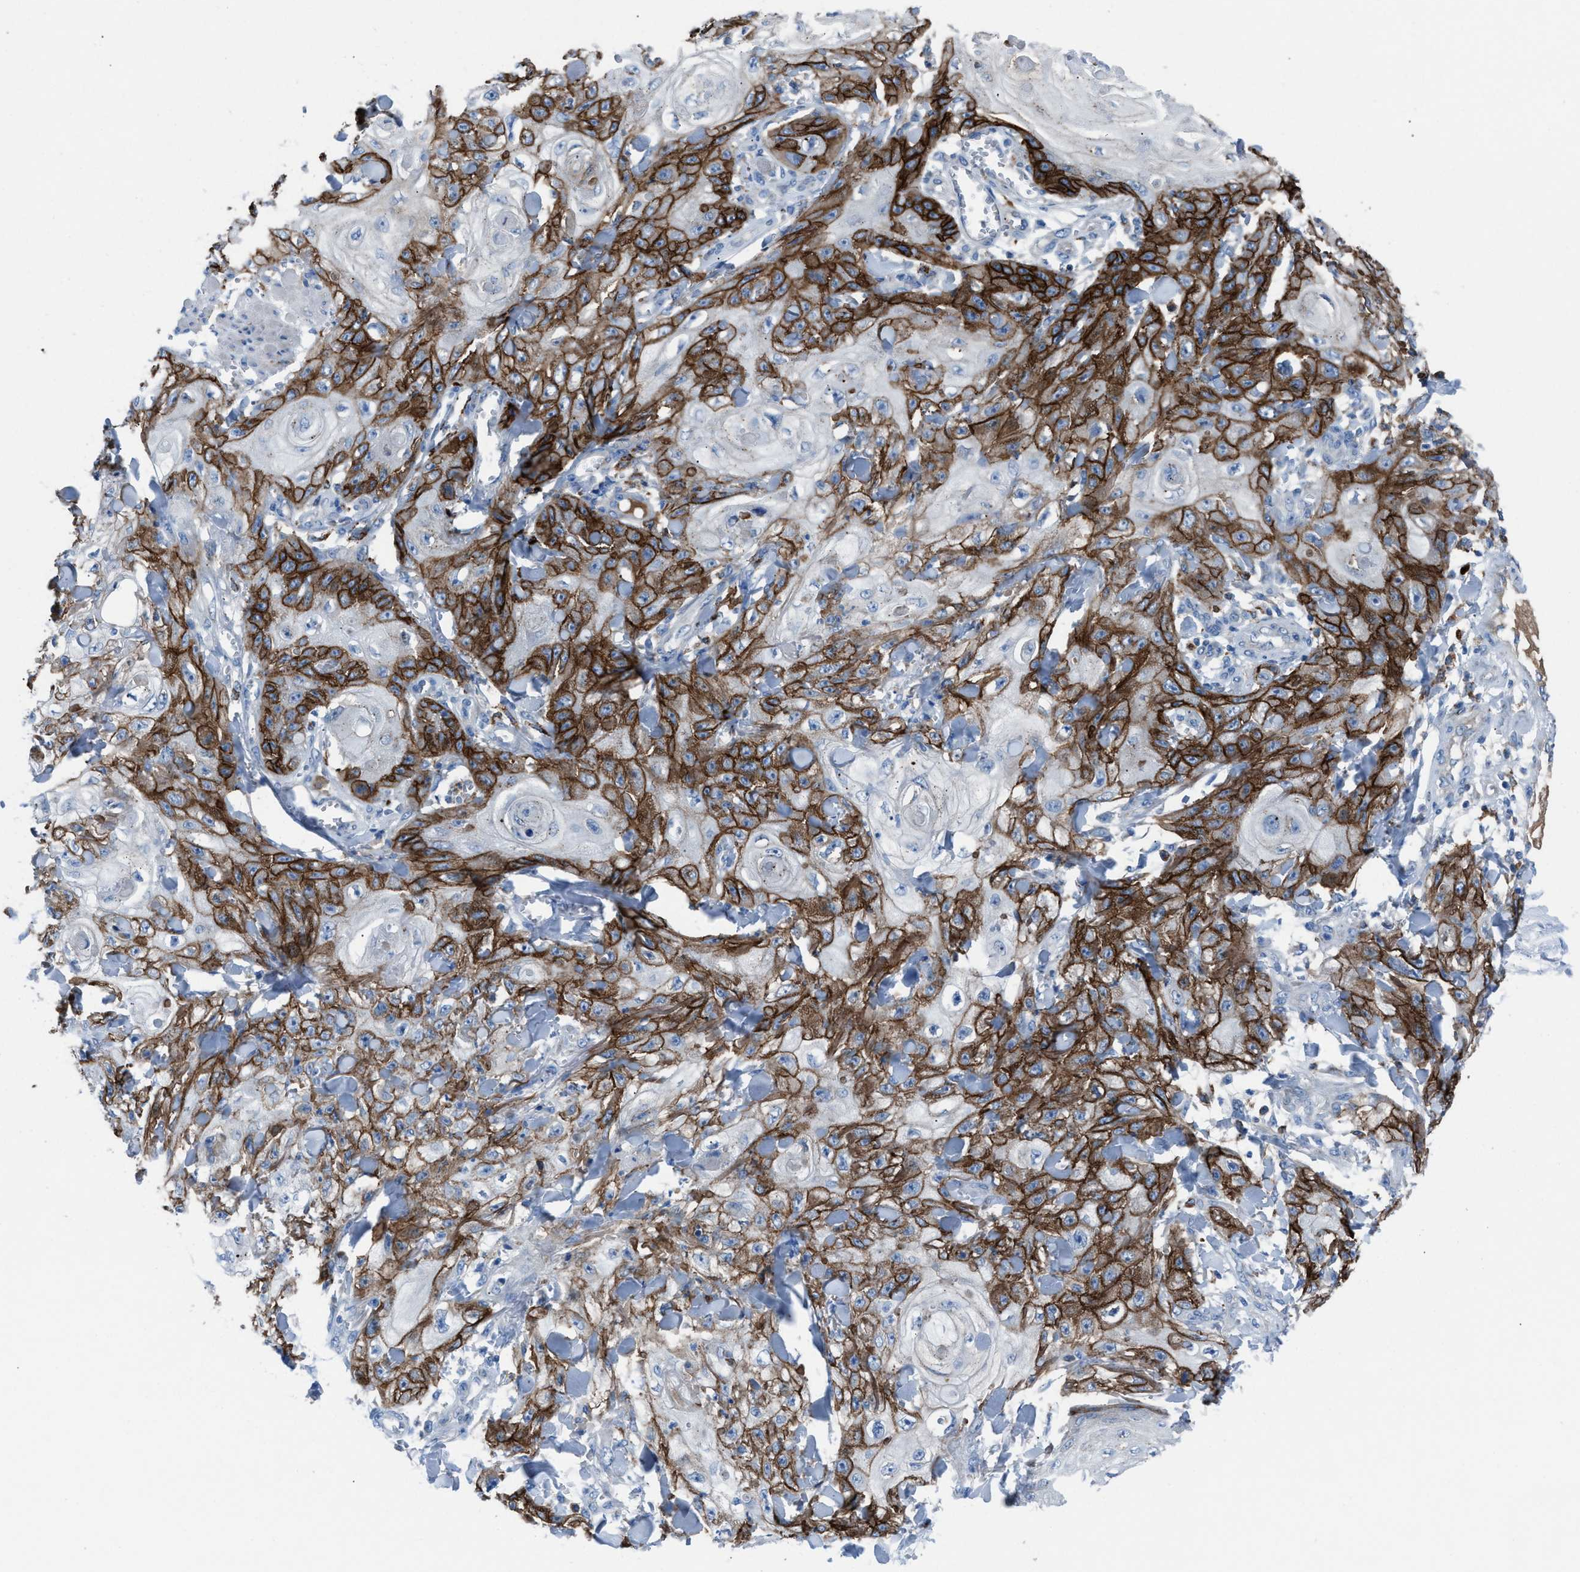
{"staining": {"intensity": "strong", "quantity": ">75%", "location": "cytoplasmic/membranous"}, "tissue": "skin cancer", "cell_type": "Tumor cells", "image_type": "cancer", "snomed": [{"axis": "morphology", "description": "Squamous cell carcinoma, NOS"}, {"axis": "topography", "description": "Skin"}], "caption": "High-magnification brightfield microscopy of skin cancer stained with DAB (brown) and counterstained with hematoxylin (blue). tumor cells exhibit strong cytoplasmic/membranous staining is present in approximately>75% of cells.", "gene": "CD1B", "patient": {"sex": "male", "age": 74}}